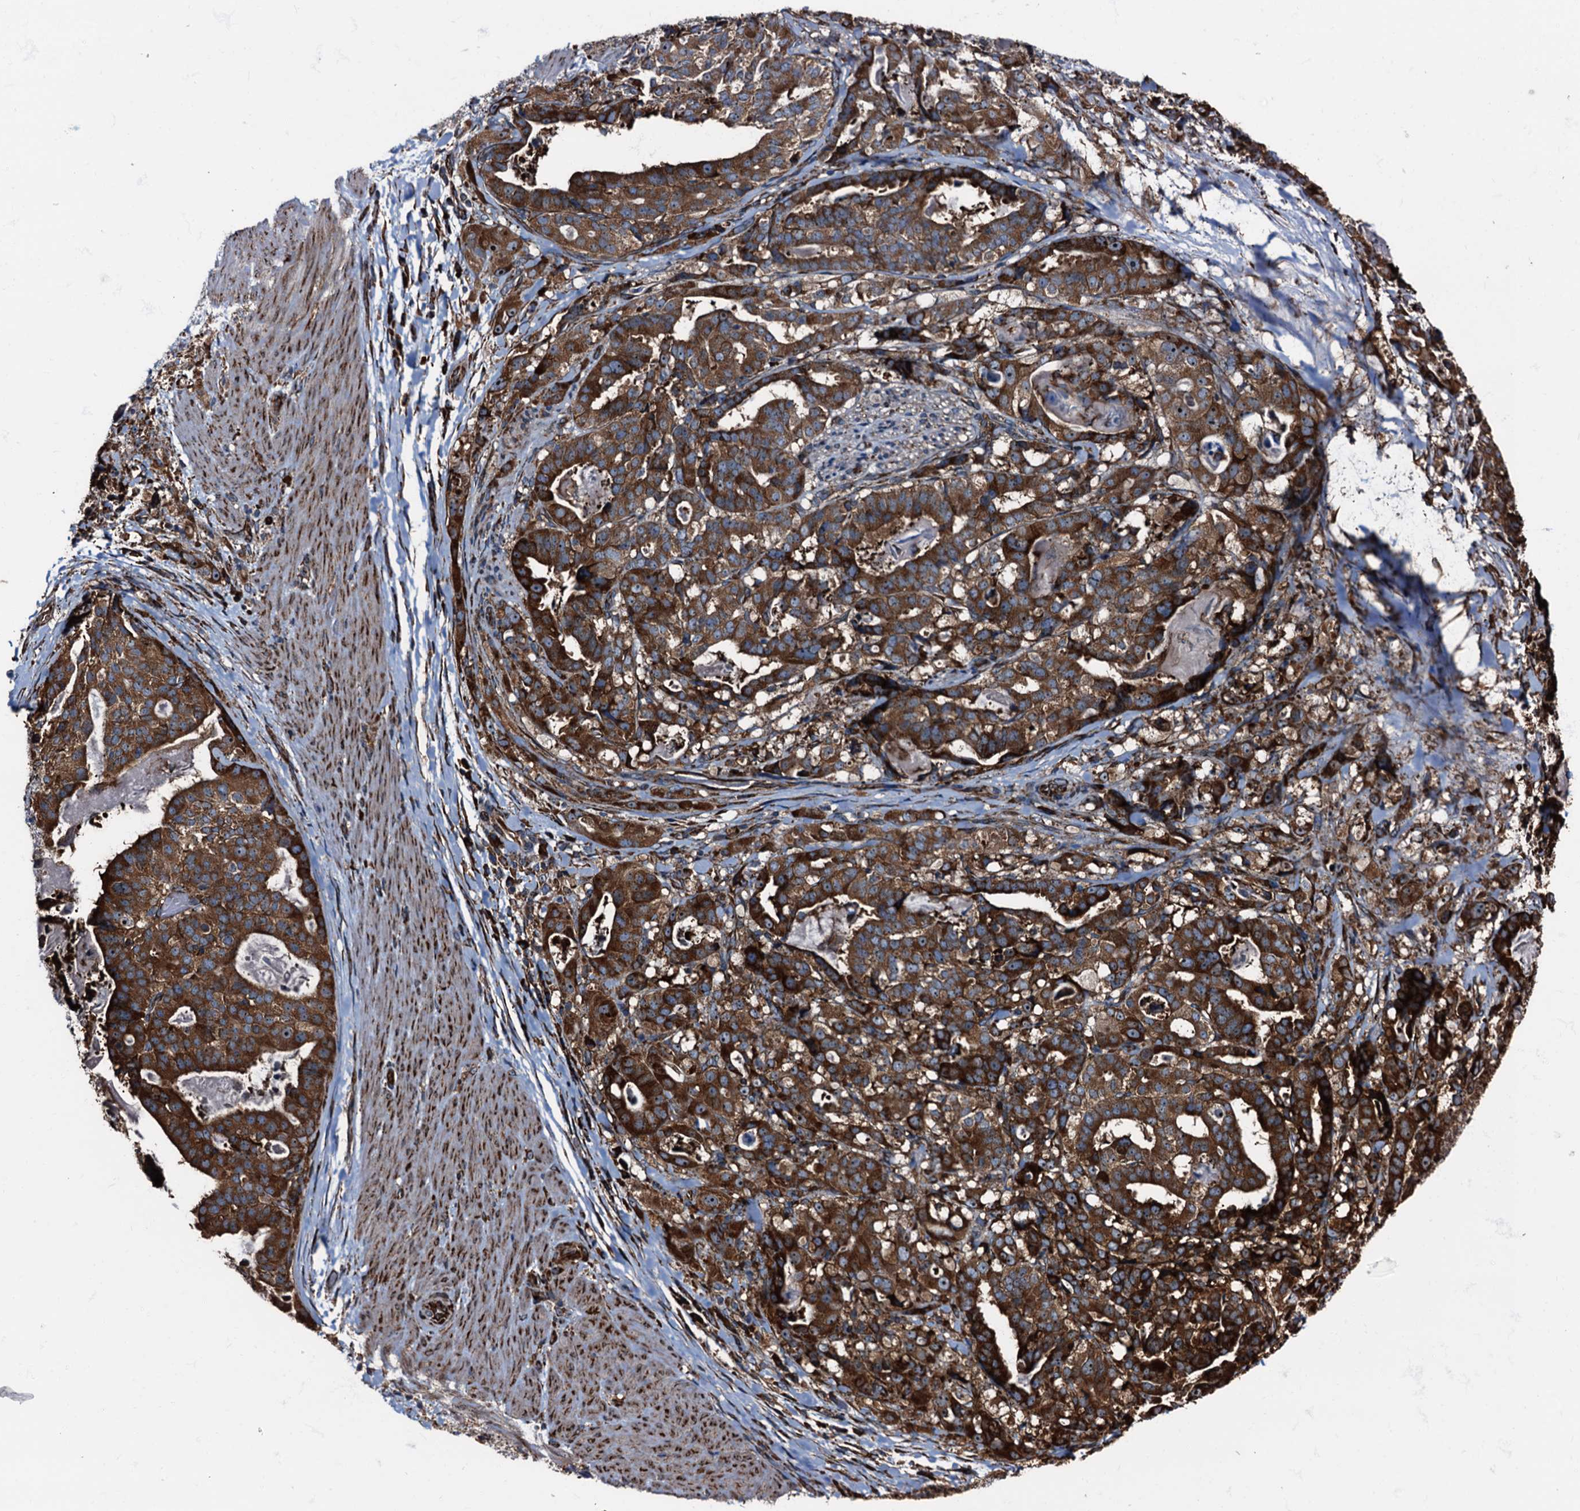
{"staining": {"intensity": "strong", "quantity": ">75%", "location": "cytoplasmic/membranous"}, "tissue": "stomach cancer", "cell_type": "Tumor cells", "image_type": "cancer", "snomed": [{"axis": "morphology", "description": "Adenocarcinoma, NOS"}, {"axis": "topography", "description": "Stomach"}], "caption": "Protein expression analysis of human stomach adenocarcinoma reveals strong cytoplasmic/membranous positivity in about >75% of tumor cells.", "gene": "ATP2C1", "patient": {"sex": "male", "age": 48}}